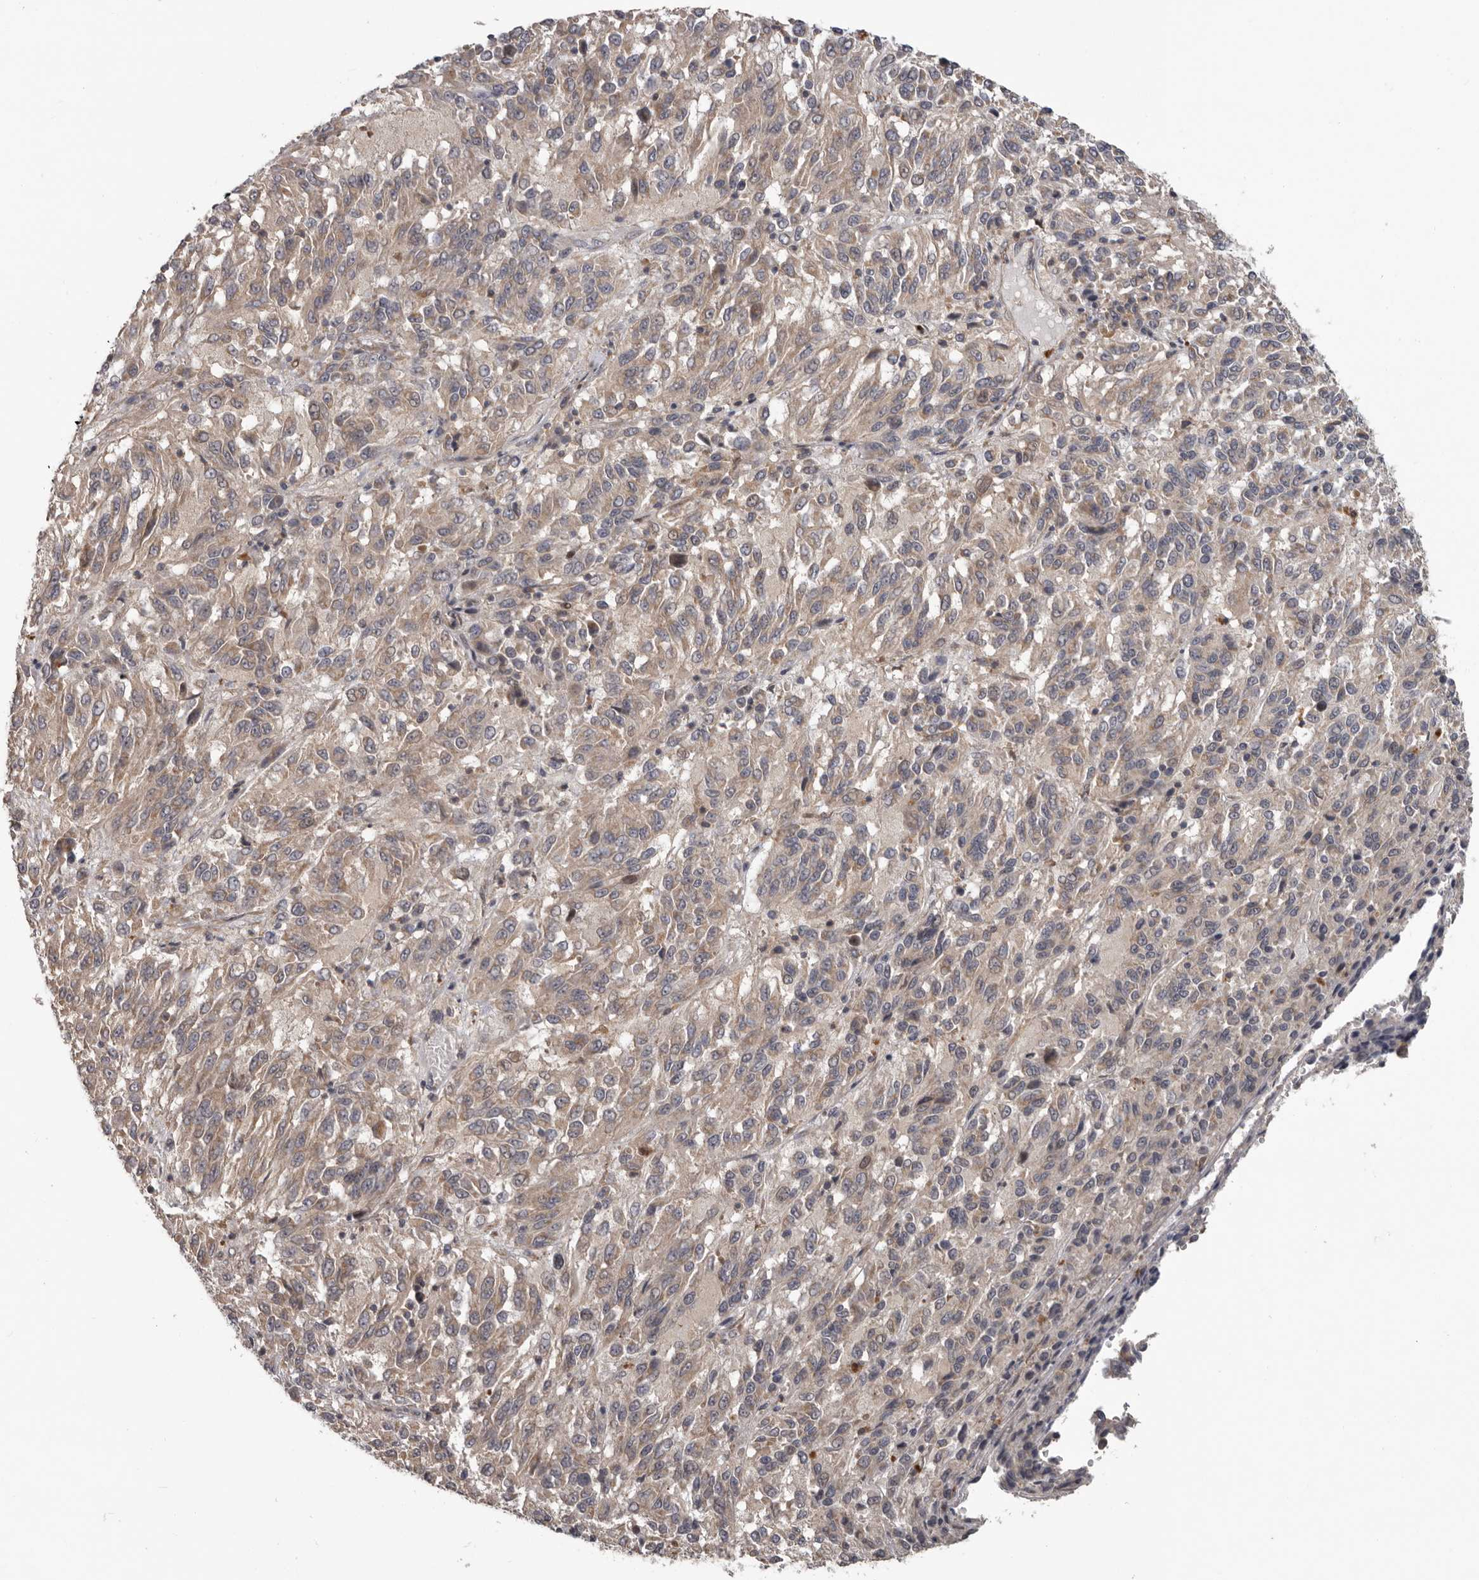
{"staining": {"intensity": "moderate", "quantity": "25%-75%", "location": "cytoplasmic/membranous"}, "tissue": "melanoma", "cell_type": "Tumor cells", "image_type": "cancer", "snomed": [{"axis": "morphology", "description": "Malignant melanoma, Metastatic site"}, {"axis": "topography", "description": "Lung"}], "caption": "Immunohistochemical staining of malignant melanoma (metastatic site) demonstrates medium levels of moderate cytoplasmic/membranous protein expression in approximately 25%-75% of tumor cells.", "gene": "FGFR4", "patient": {"sex": "male", "age": 64}}